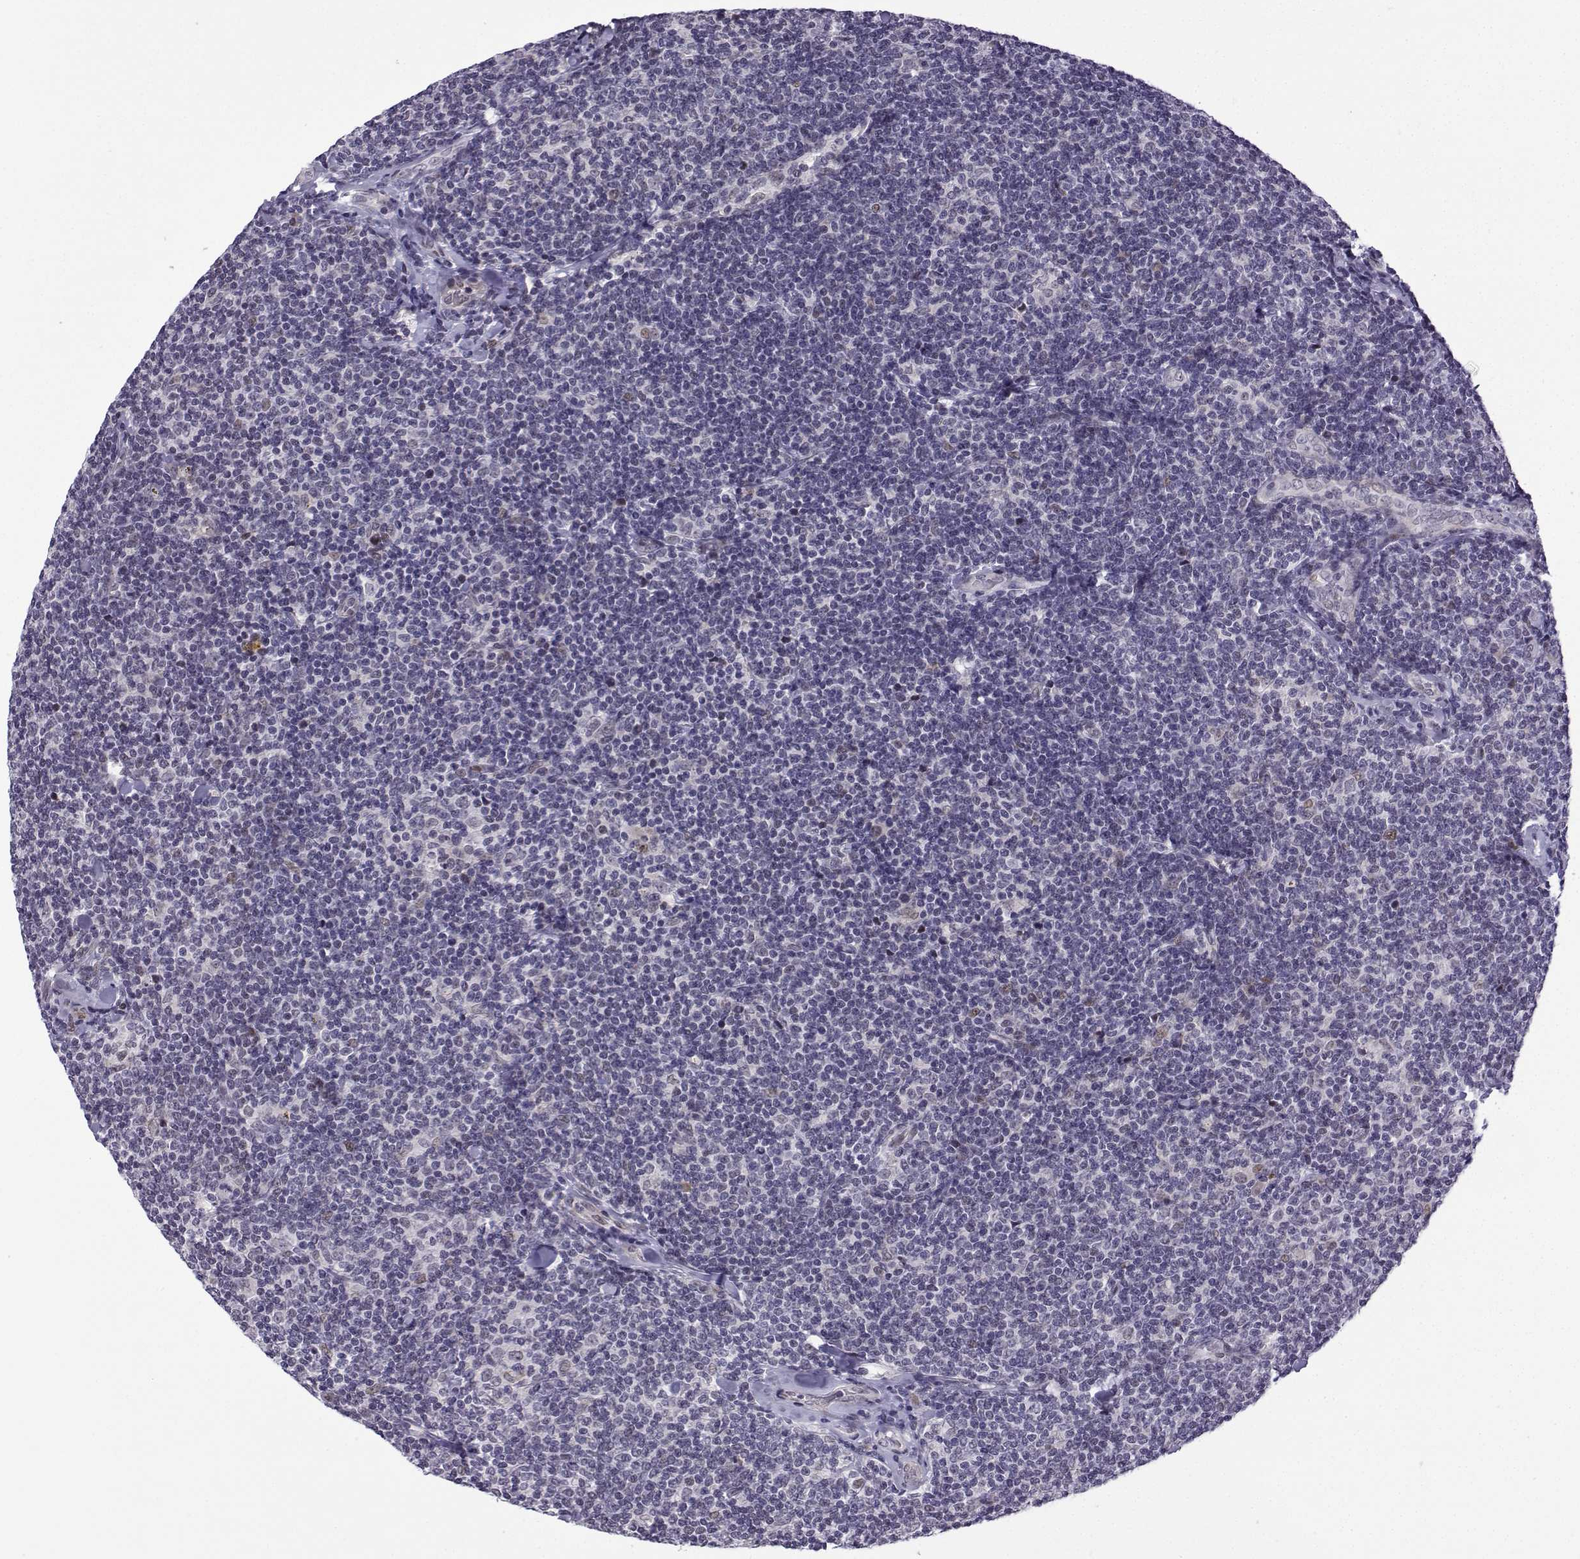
{"staining": {"intensity": "negative", "quantity": "none", "location": "none"}, "tissue": "lymphoma", "cell_type": "Tumor cells", "image_type": "cancer", "snomed": [{"axis": "morphology", "description": "Malignant lymphoma, non-Hodgkin's type, Low grade"}, {"axis": "topography", "description": "Lymph node"}], "caption": "This is an immunohistochemistry histopathology image of human lymphoma. There is no positivity in tumor cells.", "gene": "FGF3", "patient": {"sex": "female", "age": 56}}